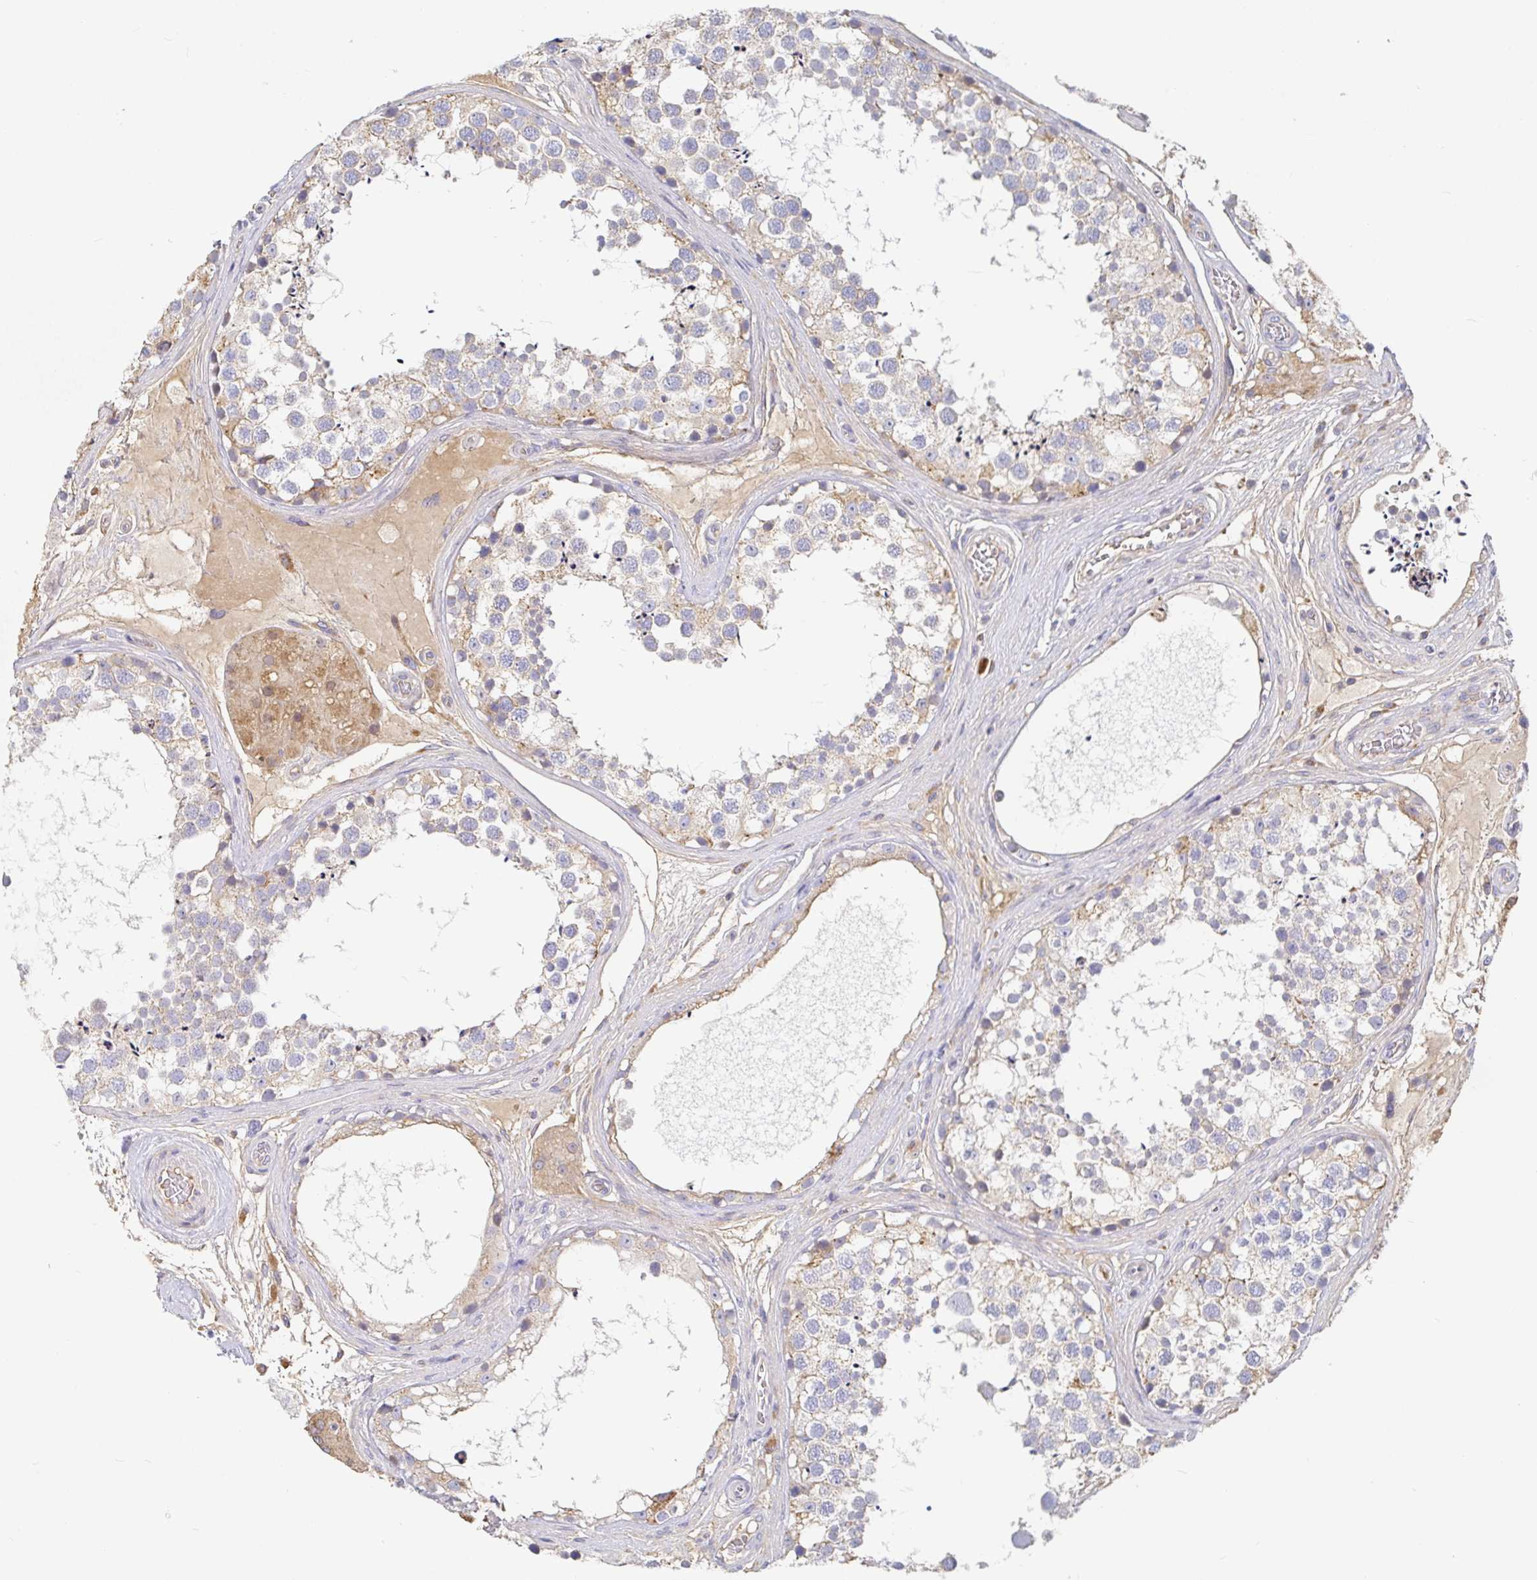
{"staining": {"intensity": "weak", "quantity": "25%-75%", "location": "cytoplasmic/membranous"}, "tissue": "testis", "cell_type": "Cells in seminiferous ducts", "image_type": "normal", "snomed": [{"axis": "morphology", "description": "Normal tissue, NOS"}, {"axis": "morphology", "description": "Seminoma, NOS"}, {"axis": "topography", "description": "Testis"}], "caption": "Immunohistochemical staining of unremarkable testis exhibits low levels of weak cytoplasmic/membranous expression in approximately 25%-75% of cells in seminiferous ducts.", "gene": "IRAK2", "patient": {"sex": "male", "age": 65}}